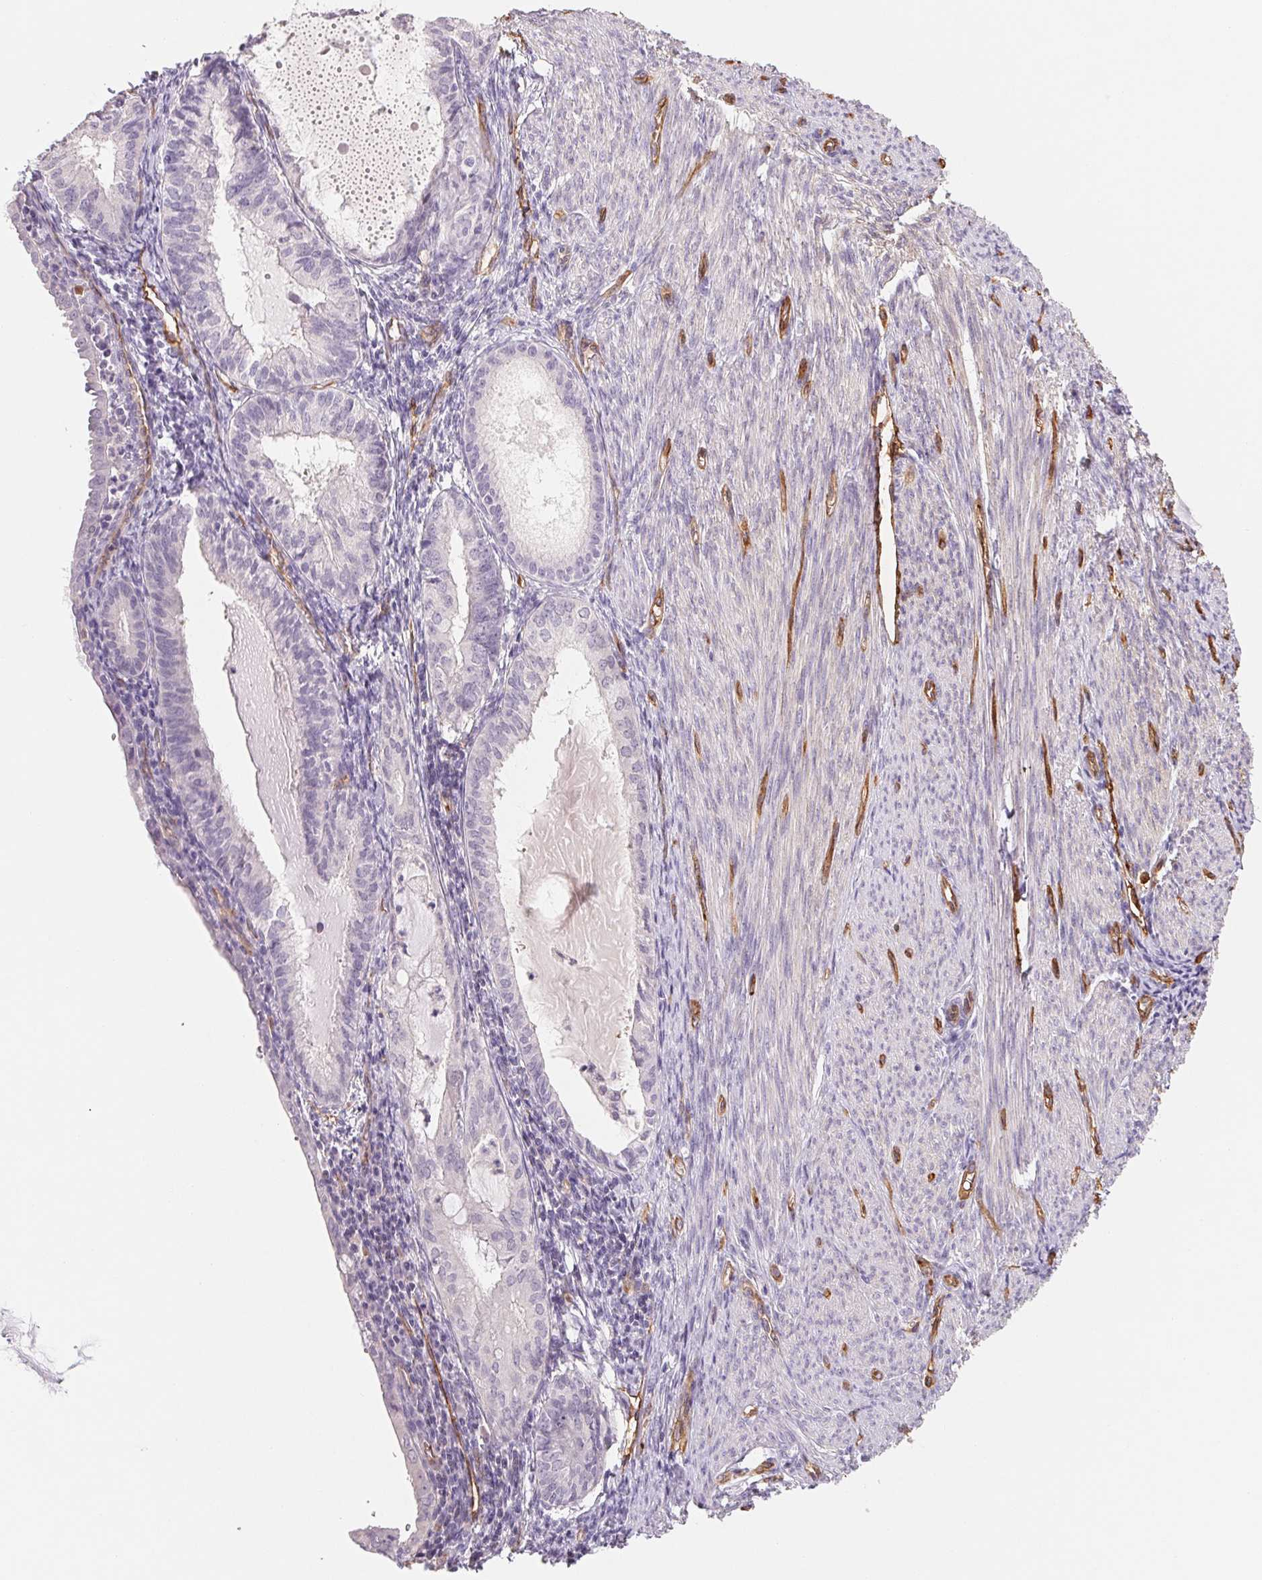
{"staining": {"intensity": "negative", "quantity": "none", "location": "none"}, "tissue": "endometrial cancer", "cell_type": "Tumor cells", "image_type": "cancer", "snomed": [{"axis": "morphology", "description": "Carcinoma, NOS"}, {"axis": "topography", "description": "Endometrium"}], "caption": "Histopathology image shows no significant protein staining in tumor cells of endometrial carcinoma. Brightfield microscopy of immunohistochemistry (IHC) stained with DAB (3,3'-diaminobenzidine) (brown) and hematoxylin (blue), captured at high magnification.", "gene": "ANKRD13B", "patient": {"sex": "female", "age": 62}}